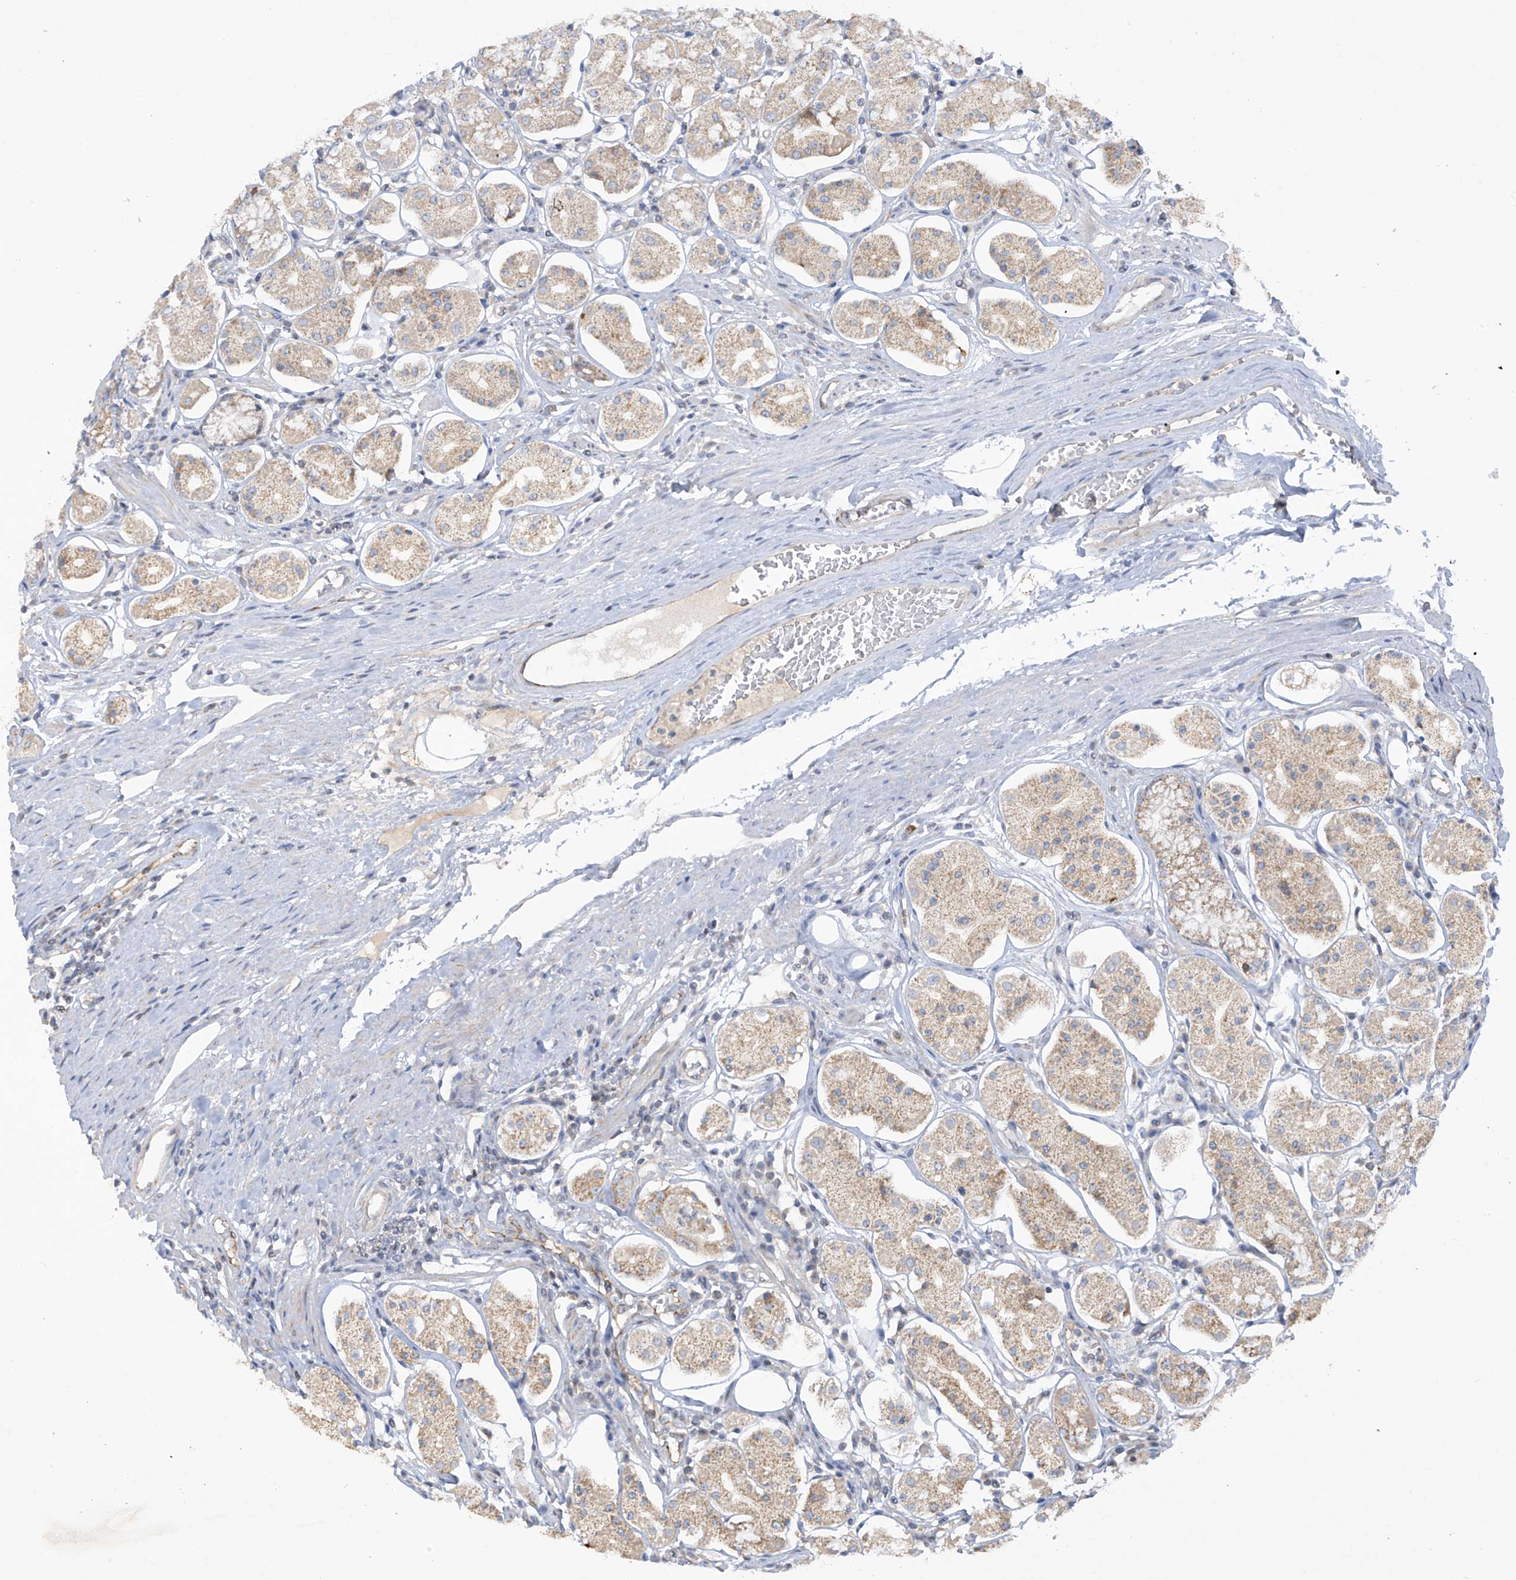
{"staining": {"intensity": "moderate", "quantity": "25%-75%", "location": "cytoplasmic/membranous"}, "tissue": "stomach", "cell_type": "Glandular cells", "image_type": "normal", "snomed": [{"axis": "morphology", "description": "Normal tissue, NOS"}, {"axis": "topography", "description": "Stomach, lower"}], "caption": "The image shows staining of normal stomach, revealing moderate cytoplasmic/membranous protein expression (brown color) within glandular cells. The staining is performed using DAB brown chromogen to label protein expression. The nuclei are counter-stained blue using hematoxylin.", "gene": "SCGB1D2", "patient": {"sex": "female", "age": 56}}